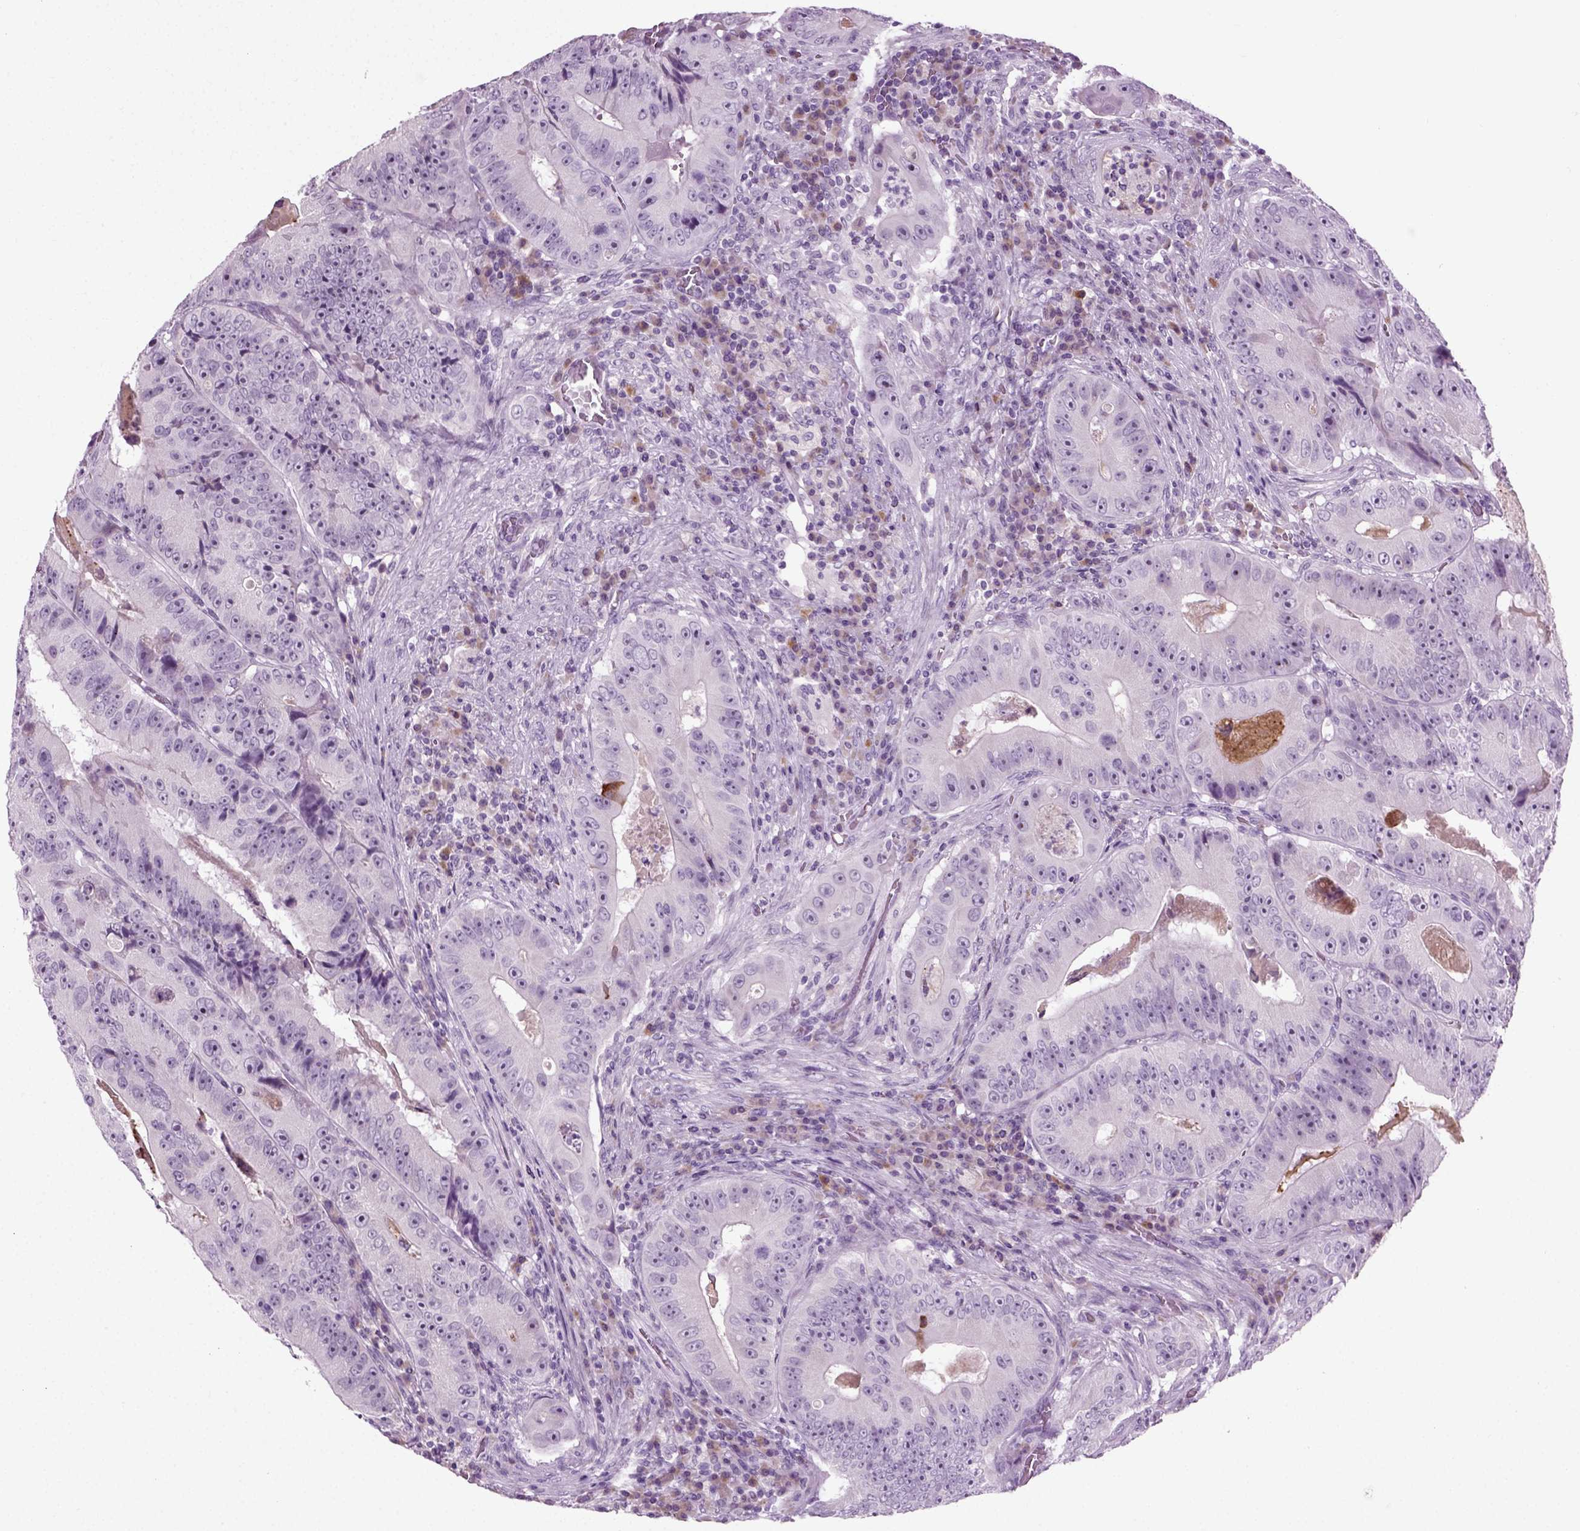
{"staining": {"intensity": "negative", "quantity": "none", "location": "none"}, "tissue": "colorectal cancer", "cell_type": "Tumor cells", "image_type": "cancer", "snomed": [{"axis": "morphology", "description": "Adenocarcinoma, NOS"}, {"axis": "topography", "description": "Colon"}], "caption": "Colorectal cancer (adenocarcinoma) was stained to show a protein in brown. There is no significant positivity in tumor cells.", "gene": "PRLH", "patient": {"sex": "female", "age": 86}}